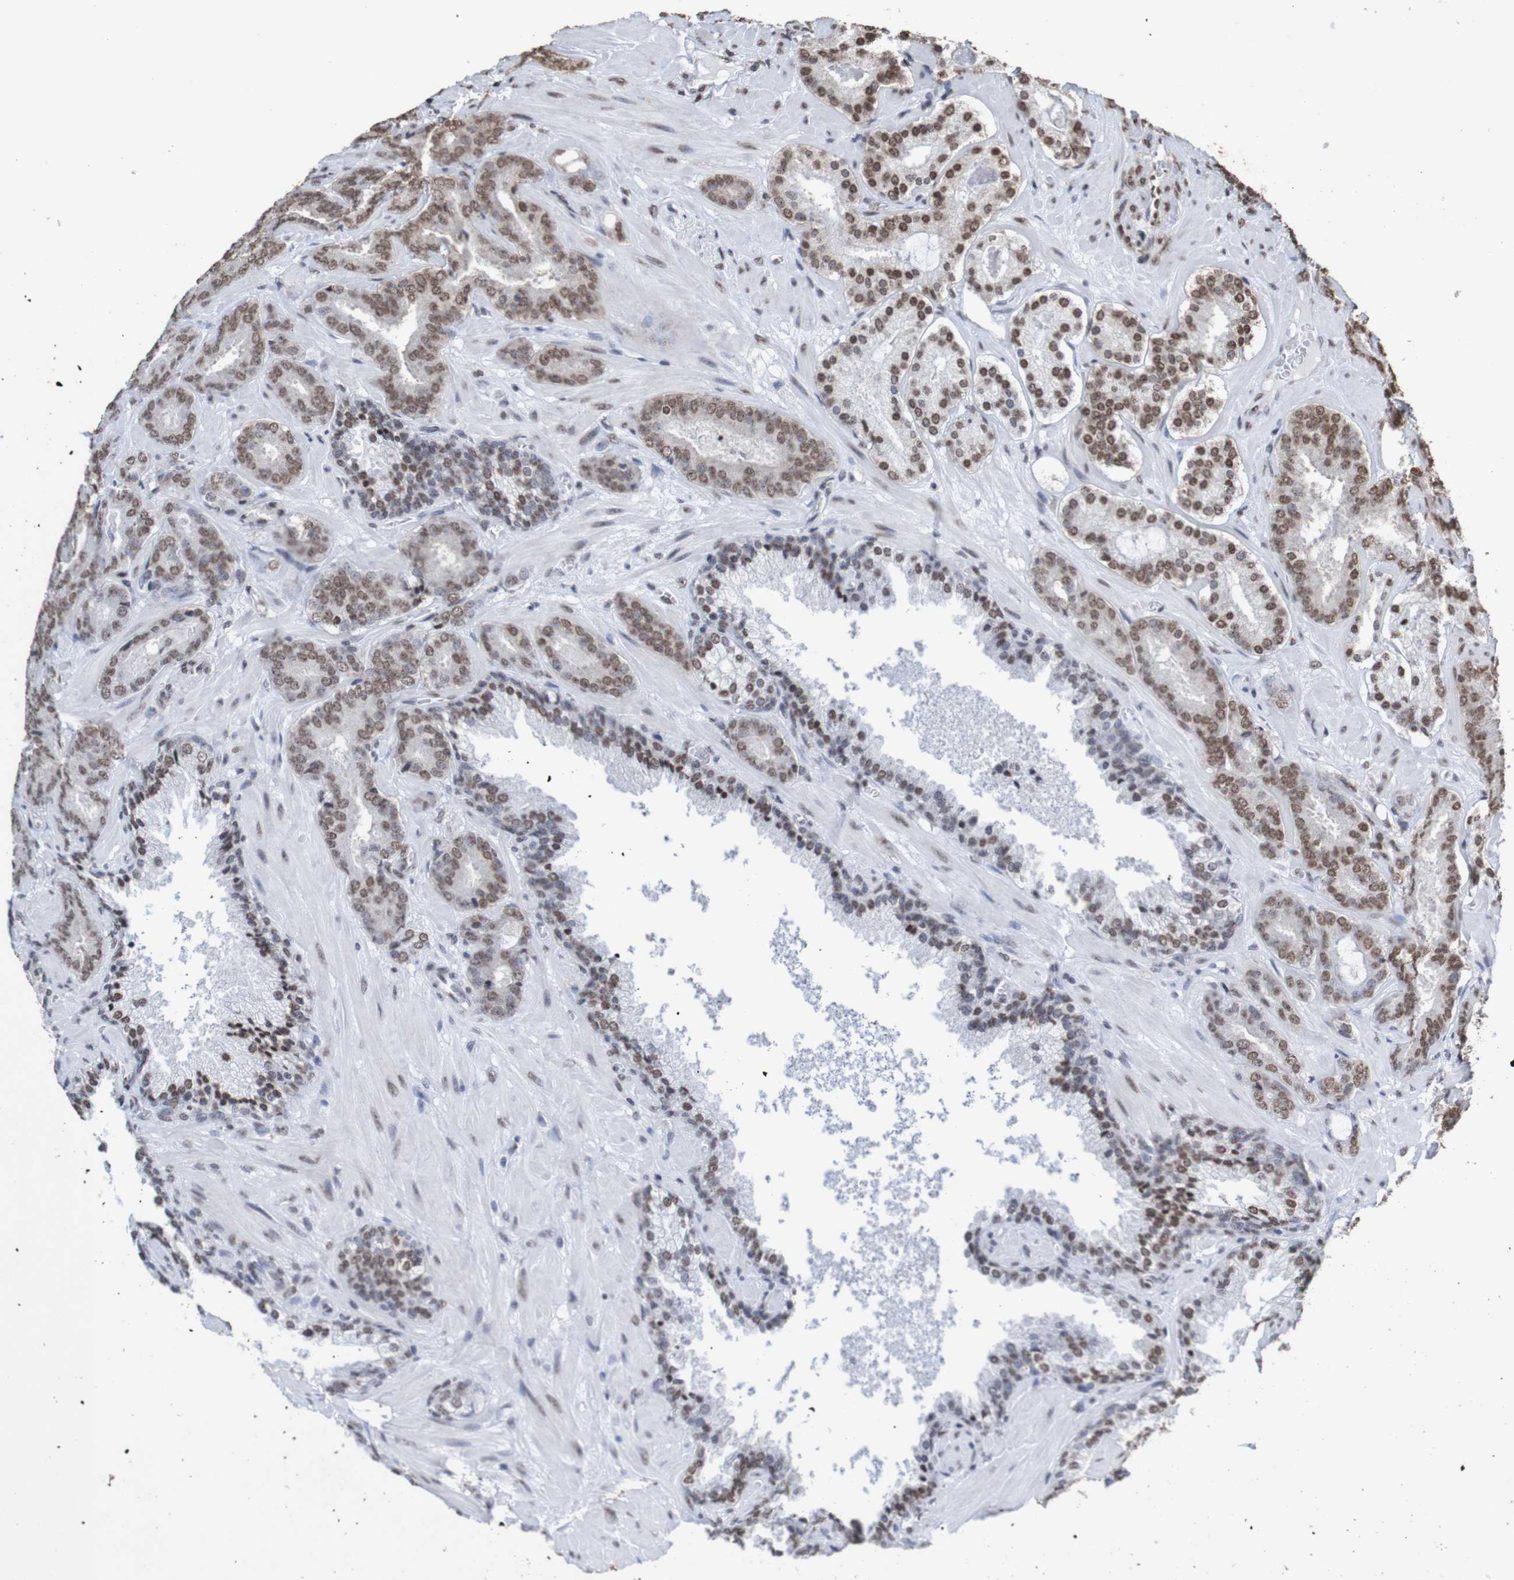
{"staining": {"intensity": "moderate", "quantity": ">75%", "location": "nuclear"}, "tissue": "prostate cancer", "cell_type": "Tumor cells", "image_type": "cancer", "snomed": [{"axis": "morphology", "description": "Adenocarcinoma, Low grade"}, {"axis": "topography", "description": "Prostate"}], "caption": "Protein expression analysis of adenocarcinoma (low-grade) (prostate) demonstrates moderate nuclear expression in approximately >75% of tumor cells. (IHC, brightfield microscopy, high magnification).", "gene": "GFI1", "patient": {"sex": "male", "age": 63}}